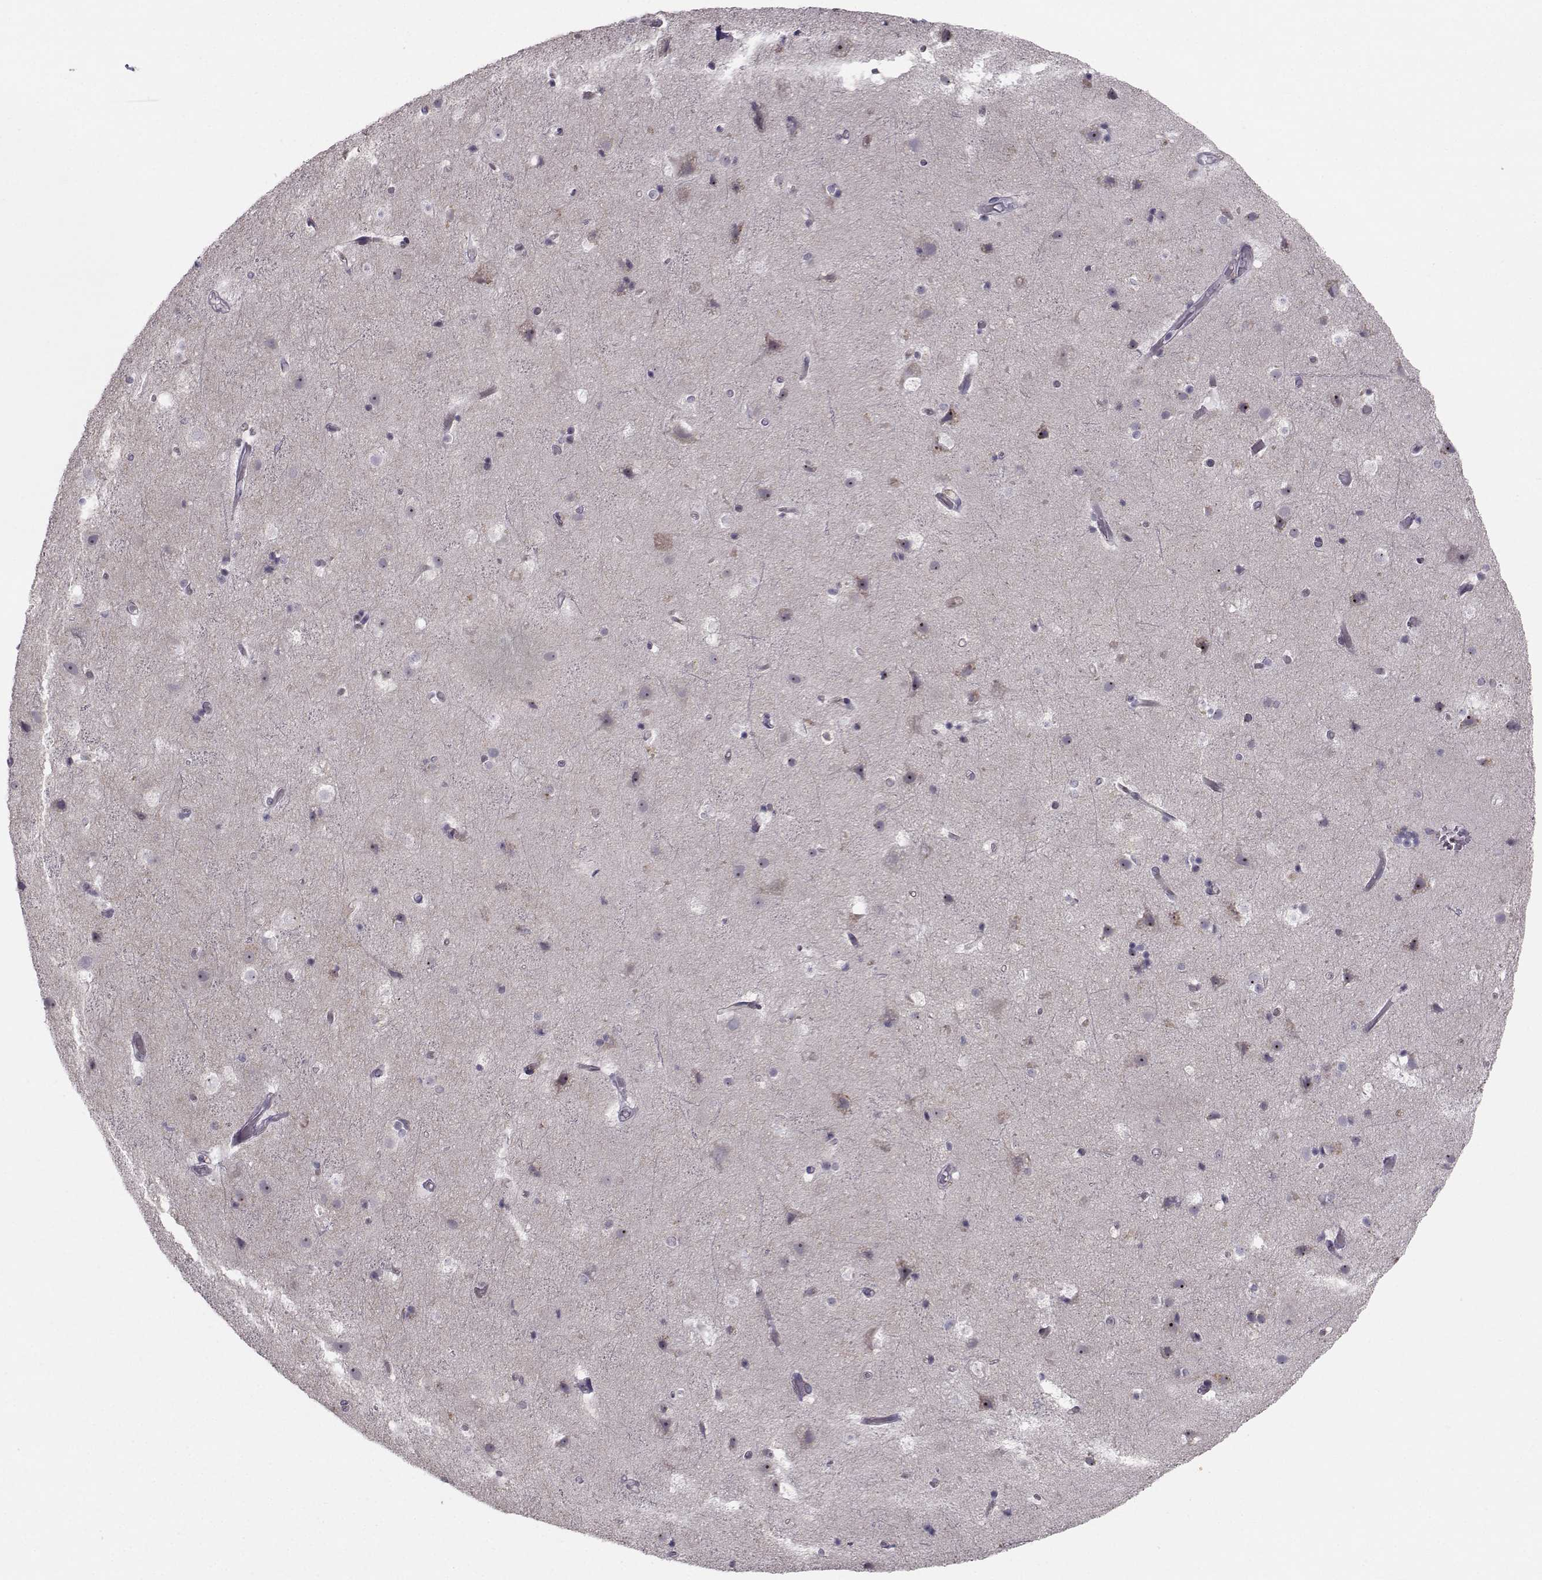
{"staining": {"intensity": "negative", "quantity": "none", "location": "none"}, "tissue": "cerebral cortex", "cell_type": "Endothelial cells", "image_type": "normal", "snomed": [{"axis": "morphology", "description": "Normal tissue, NOS"}, {"axis": "topography", "description": "Cerebral cortex"}], "caption": "This micrograph is of benign cerebral cortex stained with IHC to label a protein in brown with the nuclei are counter-stained blue. There is no staining in endothelial cells.", "gene": "LRP8", "patient": {"sex": "female", "age": 52}}